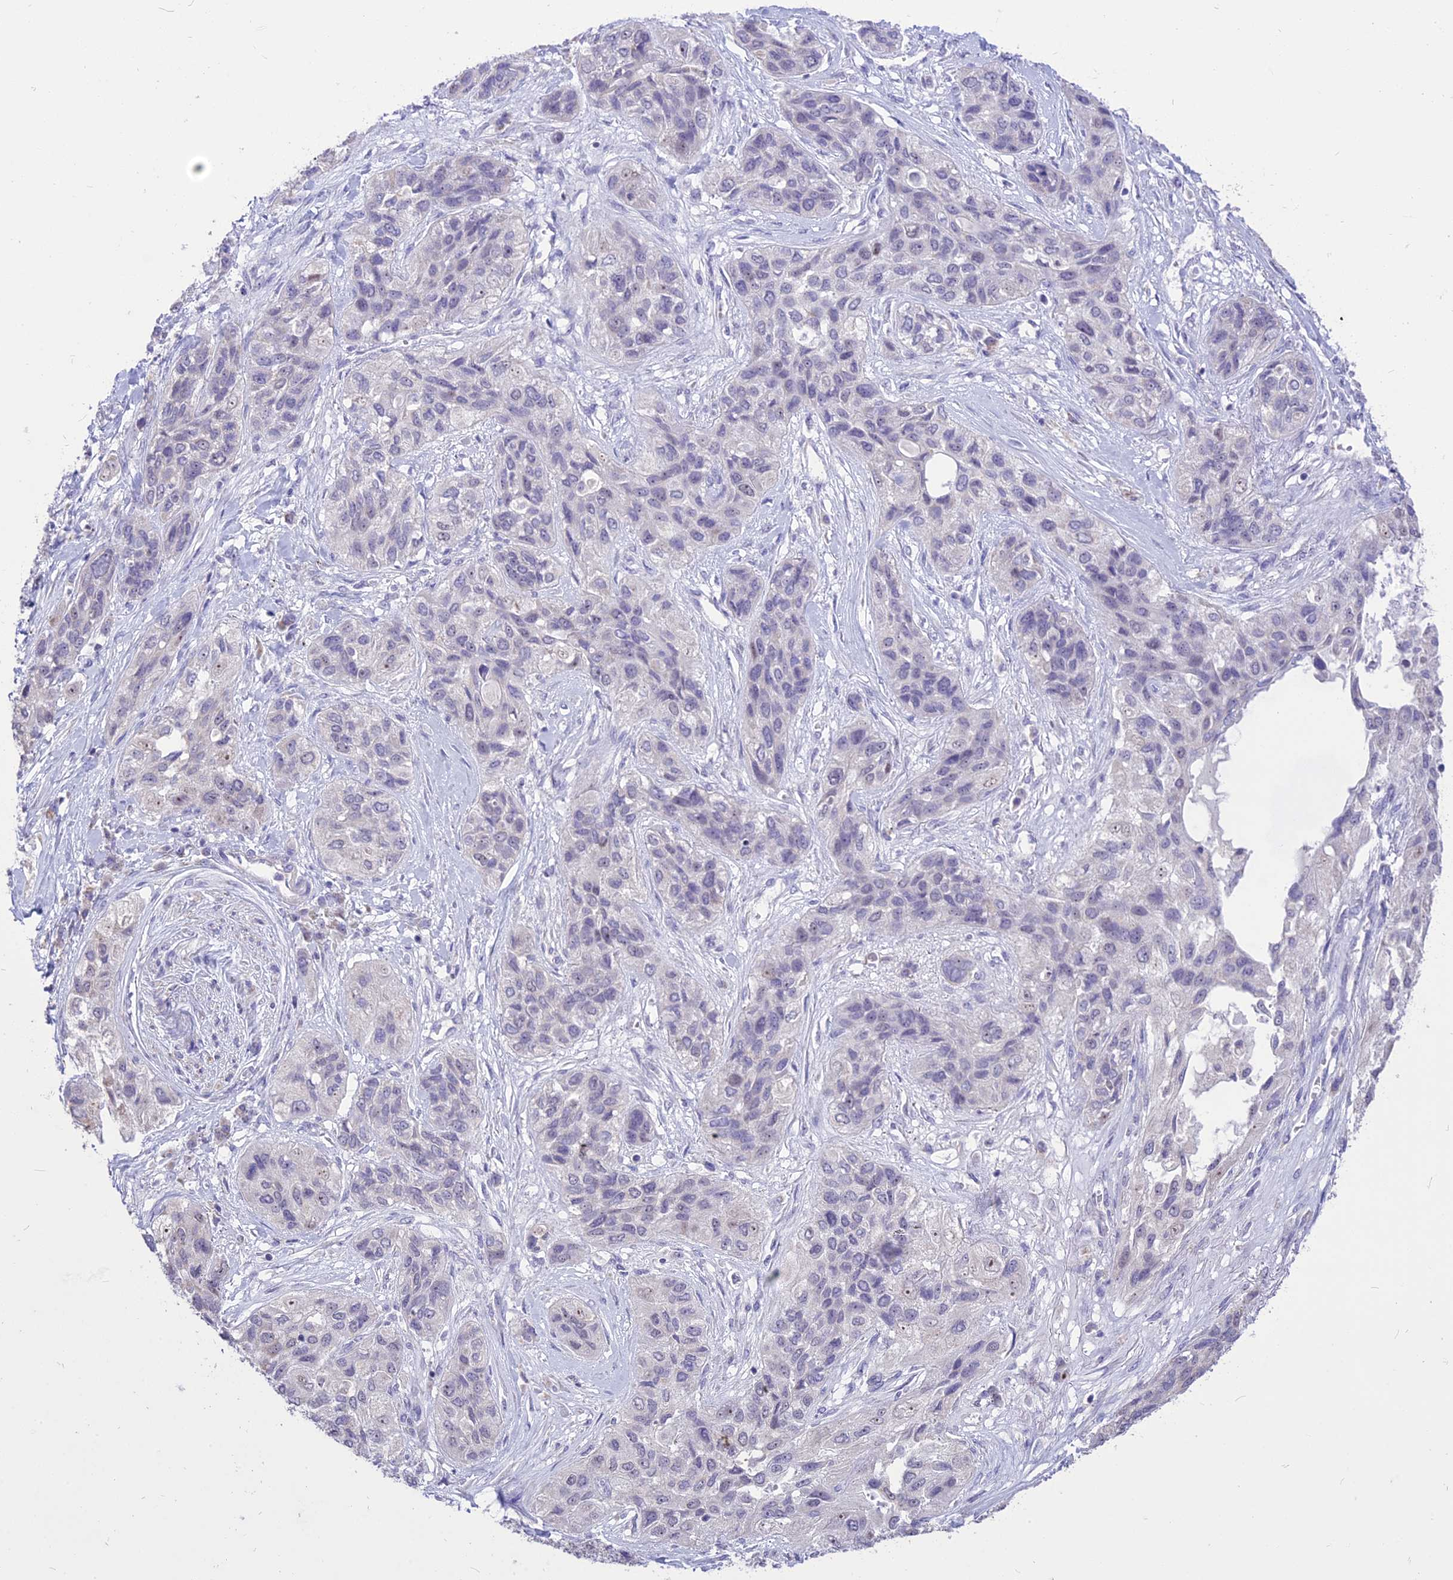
{"staining": {"intensity": "weak", "quantity": "<25%", "location": "nuclear"}, "tissue": "lung cancer", "cell_type": "Tumor cells", "image_type": "cancer", "snomed": [{"axis": "morphology", "description": "Squamous cell carcinoma, NOS"}, {"axis": "topography", "description": "Lung"}], "caption": "There is no significant staining in tumor cells of squamous cell carcinoma (lung).", "gene": "CMSS1", "patient": {"sex": "female", "age": 70}}